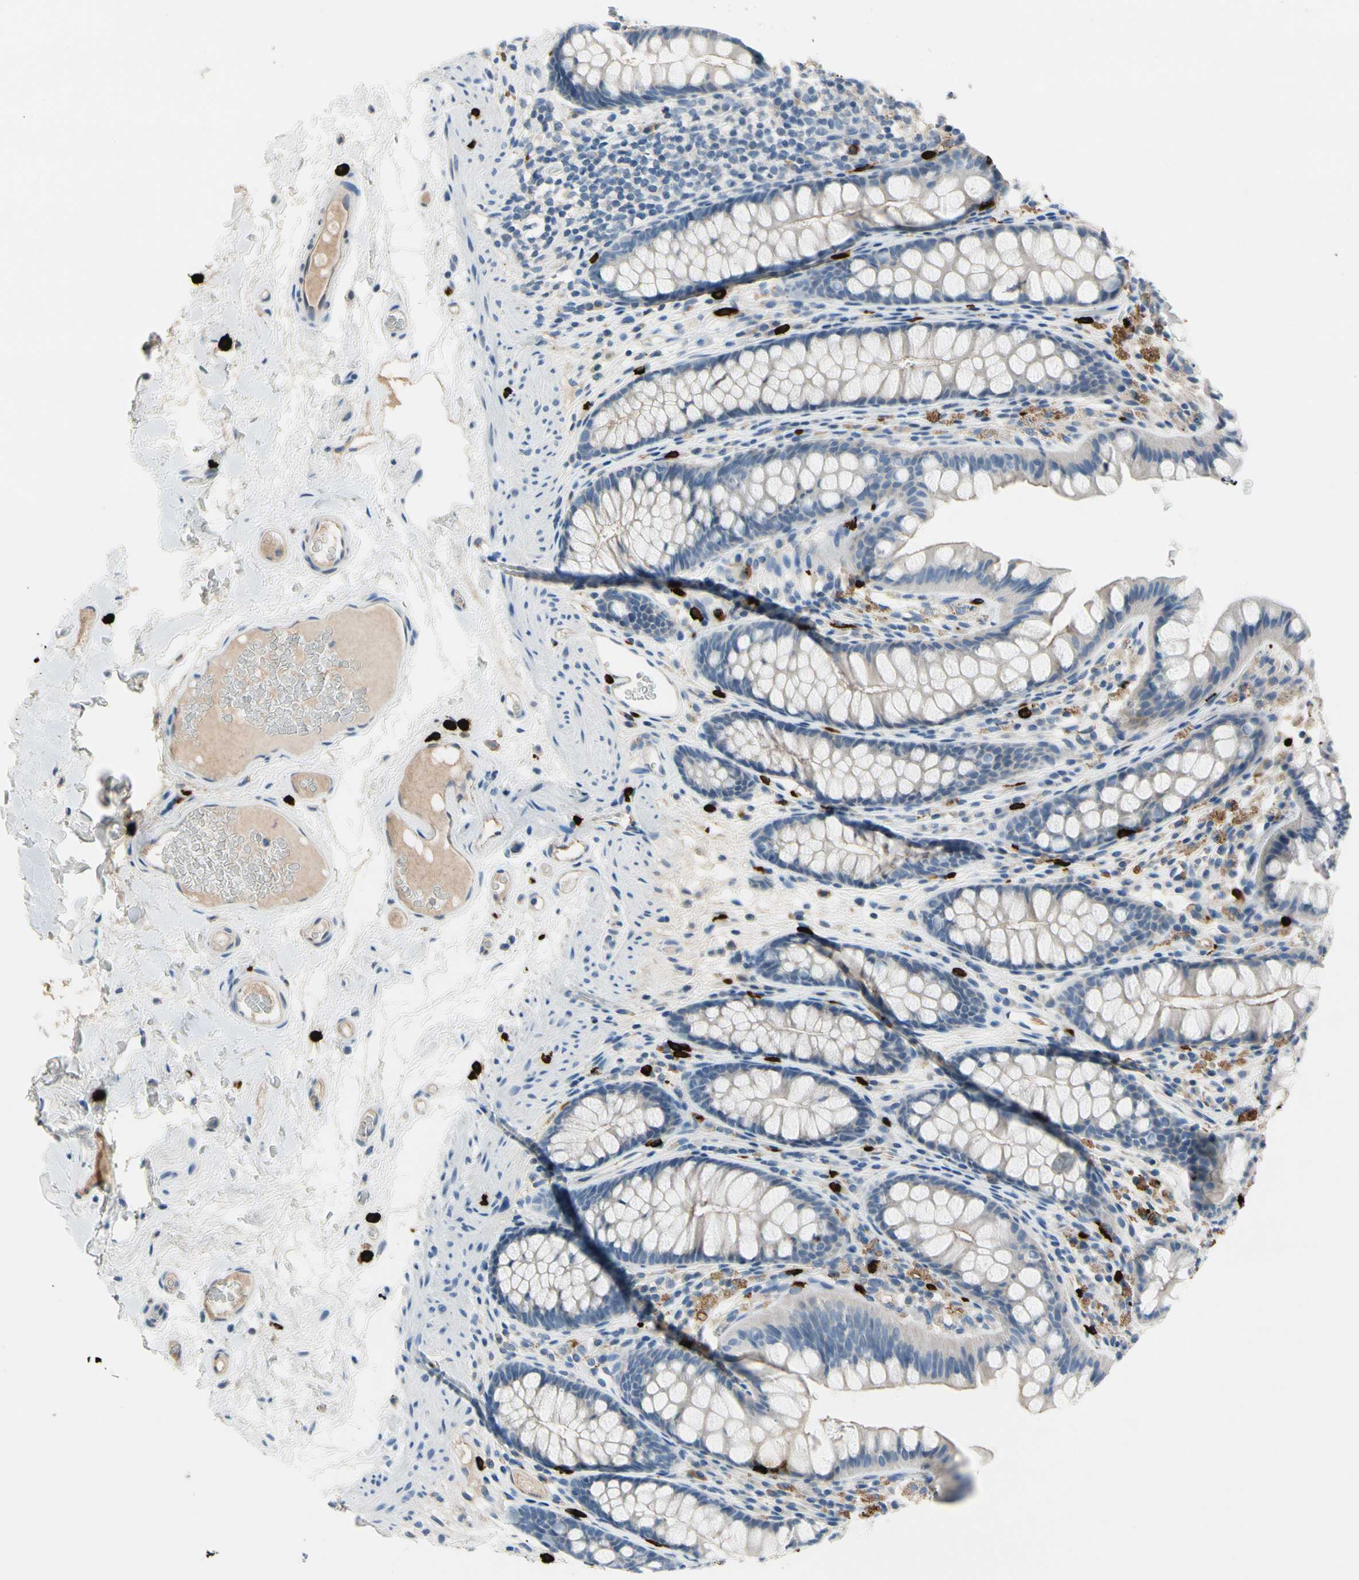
{"staining": {"intensity": "moderate", "quantity": "25%-75%", "location": "cytoplasmic/membranous"}, "tissue": "colon", "cell_type": "Endothelial cells", "image_type": "normal", "snomed": [{"axis": "morphology", "description": "Normal tissue, NOS"}, {"axis": "topography", "description": "Colon"}], "caption": "Human colon stained with a brown dye shows moderate cytoplasmic/membranous positive staining in approximately 25%-75% of endothelial cells.", "gene": "CPA3", "patient": {"sex": "female", "age": 55}}